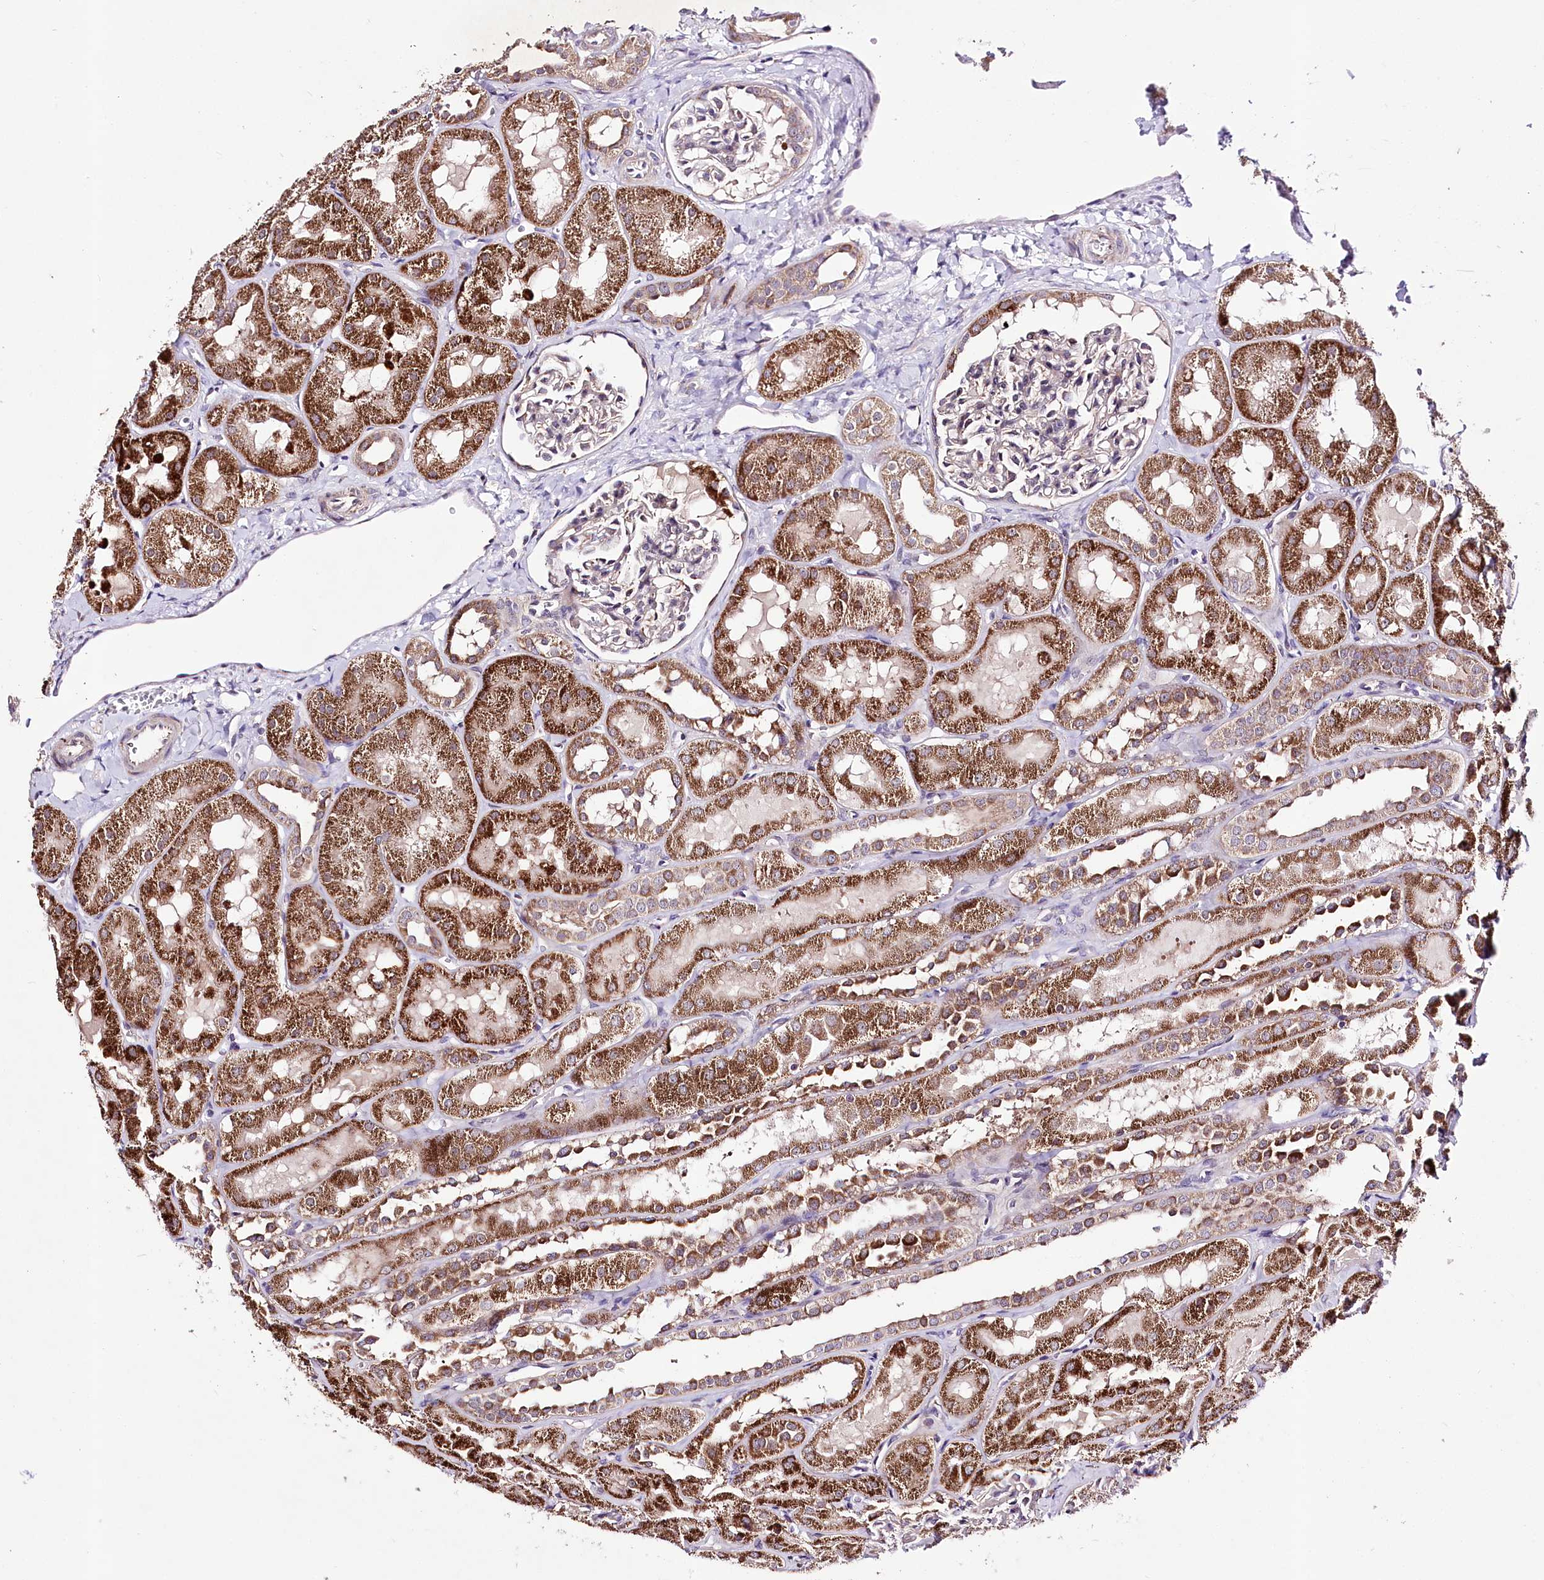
{"staining": {"intensity": "negative", "quantity": "none", "location": "none"}, "tissue": "kidney", "cell_type": "Cells in glomeruli", "image_type": "normal", "snomed": [{"axis": "morphology", "description": "Normal tissue, NOS"}, {"axis": "topography", "description": "Kidney"}, {"axis": "topography", "description": "Urinary bladder"}], "caption": "Immunohistochemical staining of normal human kidney reveals no significant positivity in cells in glomeruli.", "gene": "ATE1", "patient": {"sex": "male", "age": 16}}